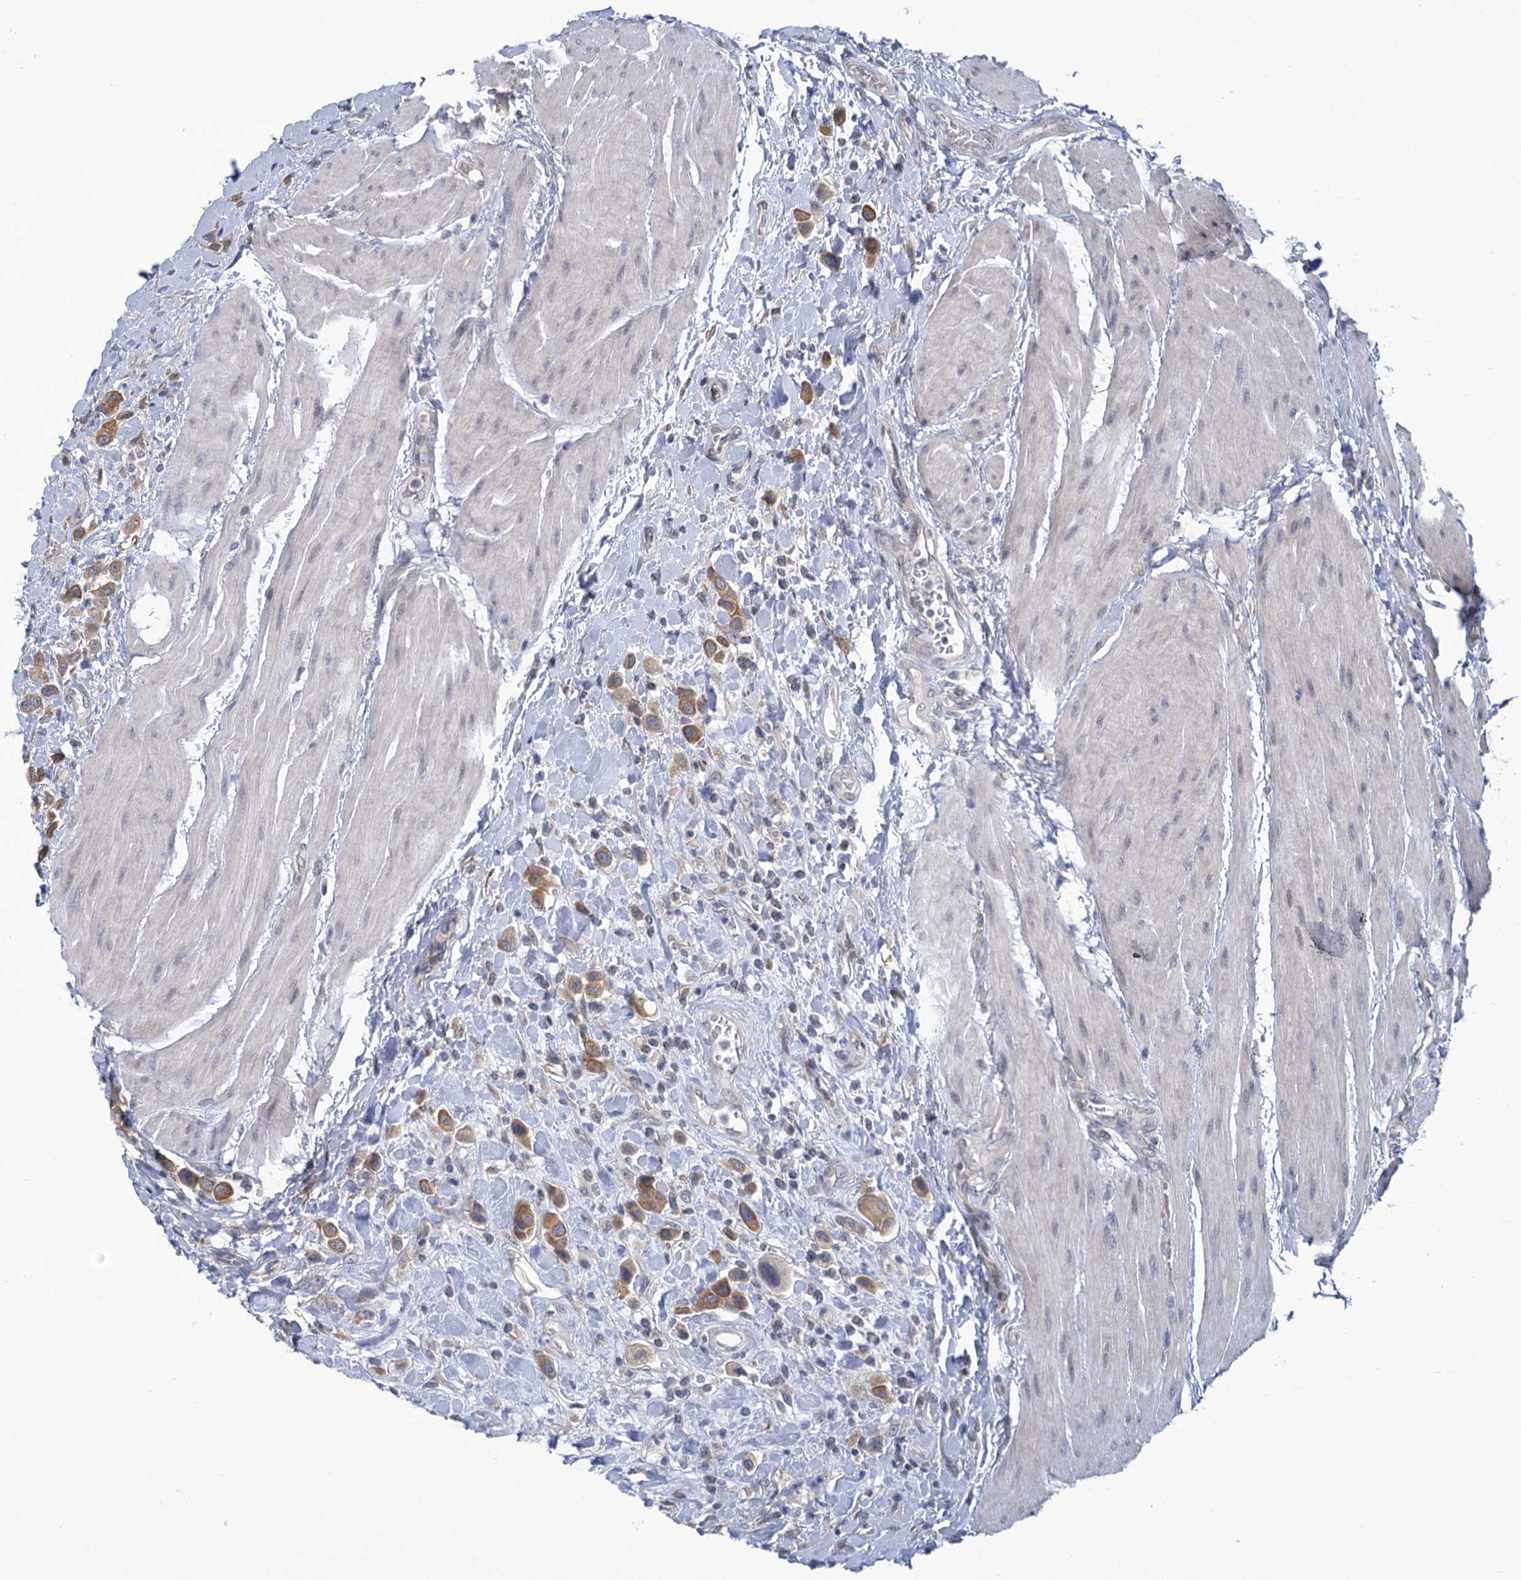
{"staining": {"intensity": "moderate", "quantity": ">75%", "location": "cytoplasmic/membranous"}, "tissue": "urothelial cancer", "cell_type": "Tumor cells", "image_type": "cancer", "snomed": [{"axis": "morphology", "description": "Urothelial carcinoma, High grade"}, {"axis": "topography", "description": "Urinary bladder"}], "caption": "Urothelial cancer stained with immunohistochemistry reveals moderate cytoplasmic/membranous positivity in approximately >75% of tumor cells.", "gene": "MBLAC2", "patient": {"sex": "male", "age": 50}}